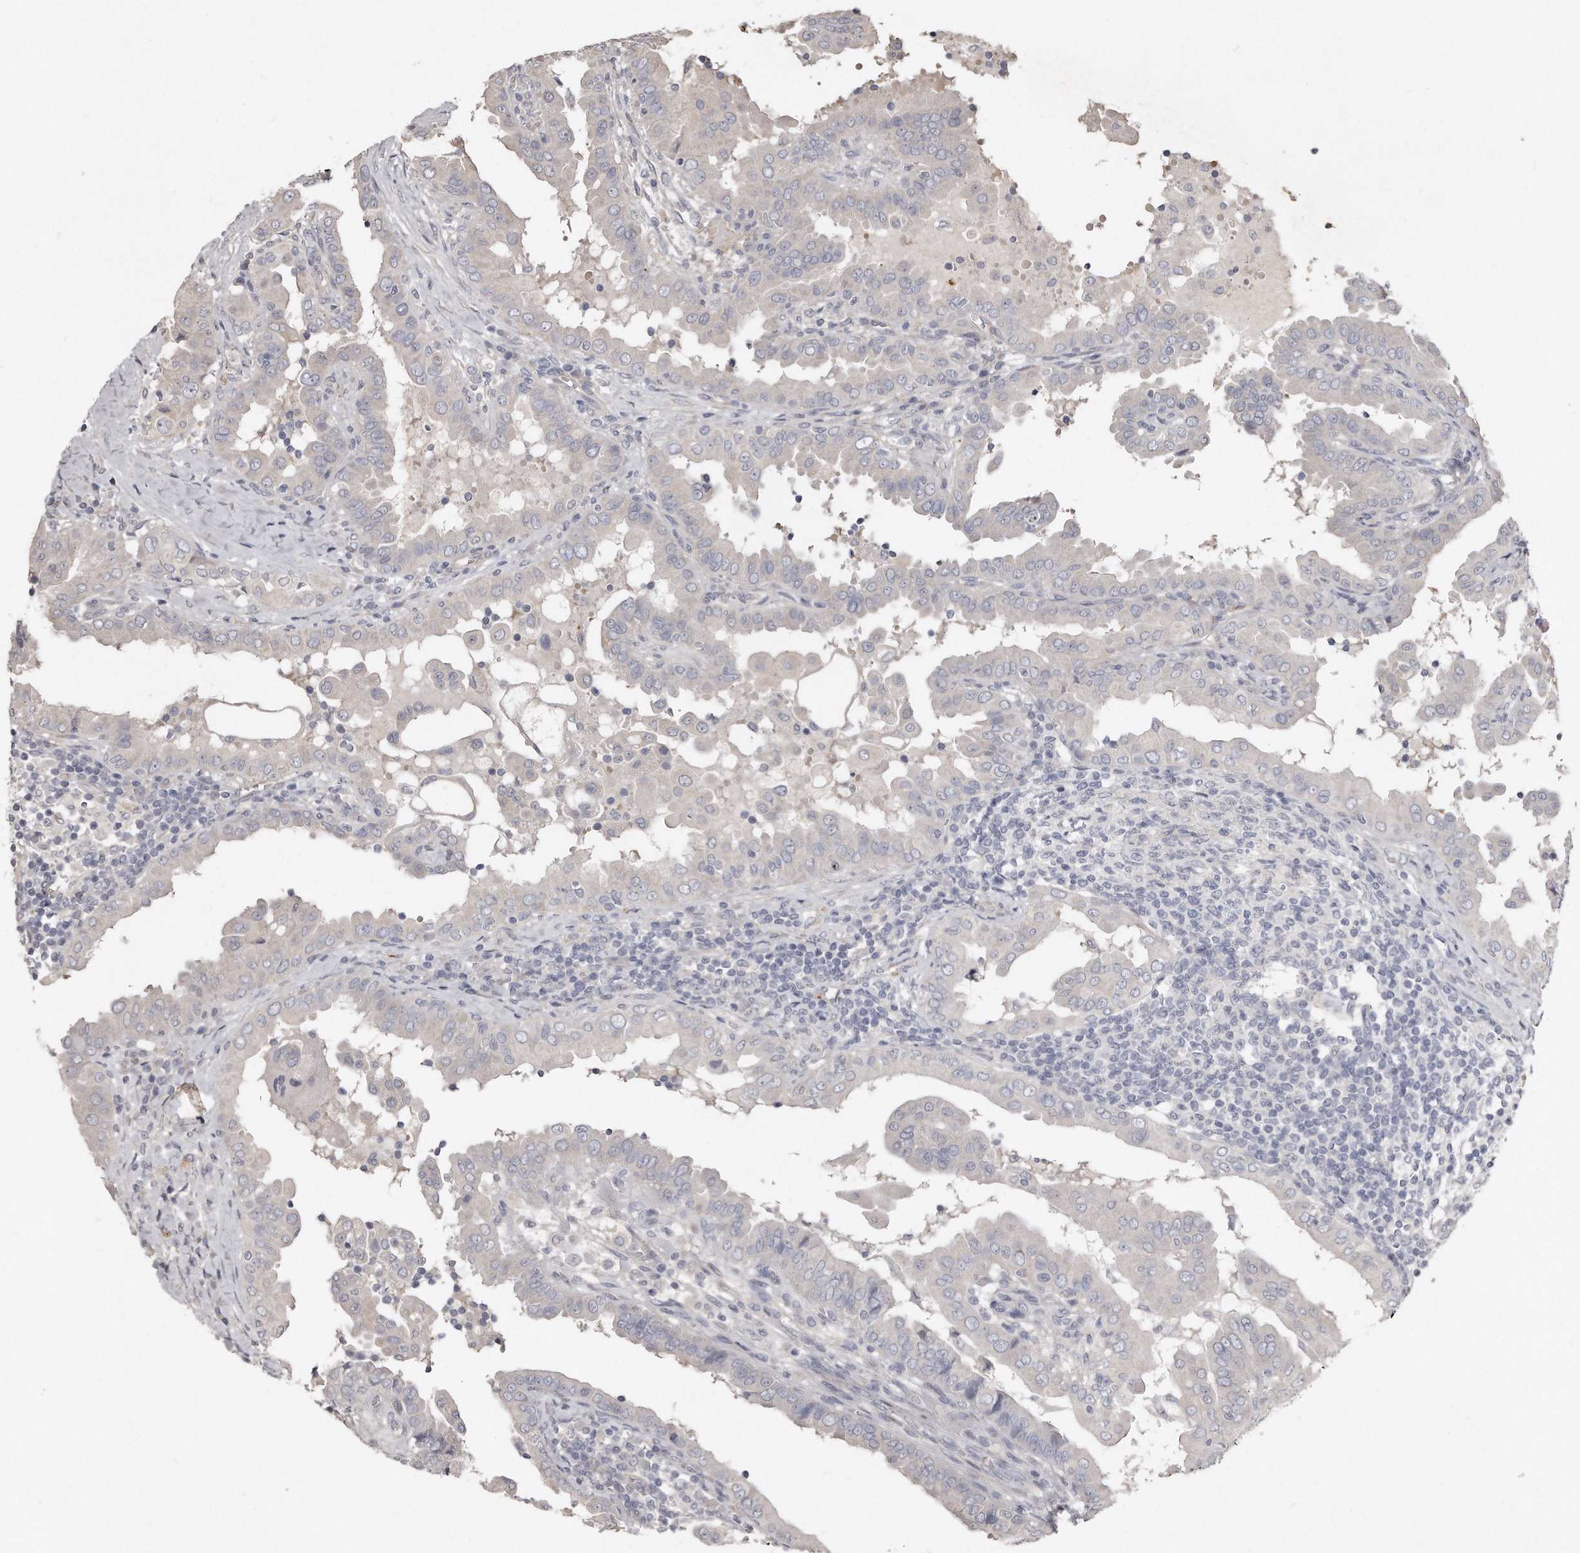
{"staining": {"intensity": "negative", "quantity": "none", "location": "none"}, "tissue": "thyroid cancer", "cell_type": "Tumor cells", "image_type": "cancer", "snomed": [{"axis": "morphology", "description": "Papillary adenocarcinoma, NOS"}, {"axis": "topography", "description": "Thyroid gland"}], "caption": "The histopathology image shows no significant positivity in tumor cells of papillary adenocarcinoma (thyroid). (DAB (3,3'-diaminobenzidine) immunohistochemistry (IHC) with hematoxylin counter stain).", "gene": "LMOD1", "patient": {"sex": "male", "age": 33}}